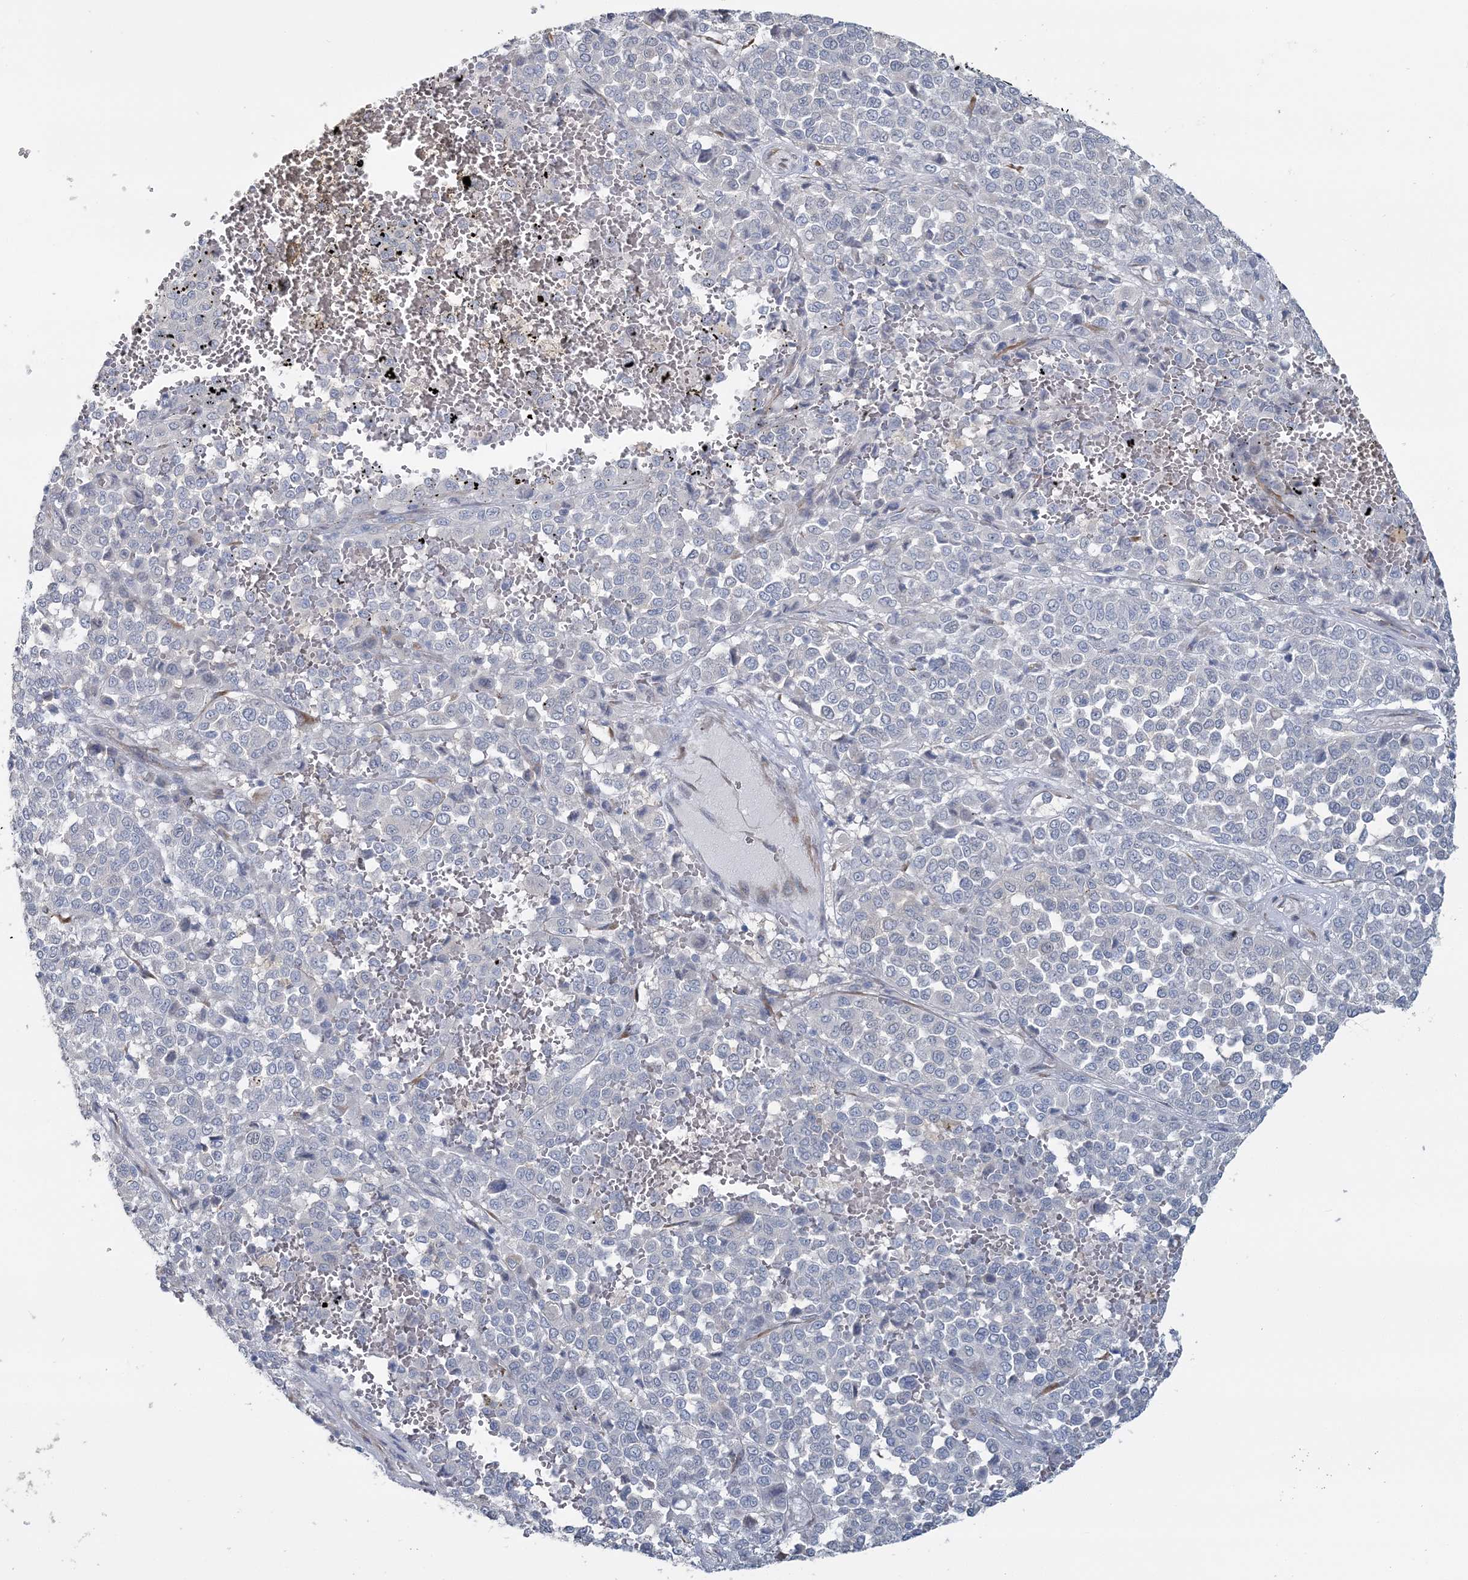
{"staining": {"intensity": "negative", "quantity": "none", "location": "none"}, "tissue": "melanoma", "cell_type": "Tumor cells", "image_type": "cancer", "snomed": [{"axis": "morphology", "description": "Malignant melanoma, Metastatic site"}, {"axis": "topography", "description": "Pancreas"}], "caption": "Tumor cells are negative for brown protein staining in malignant melanoma (metastatic site). (IHC, brightfield microscopy, high magnification).", "gene": "CMBL", "patient": {"sex": "female", "age": 30}}